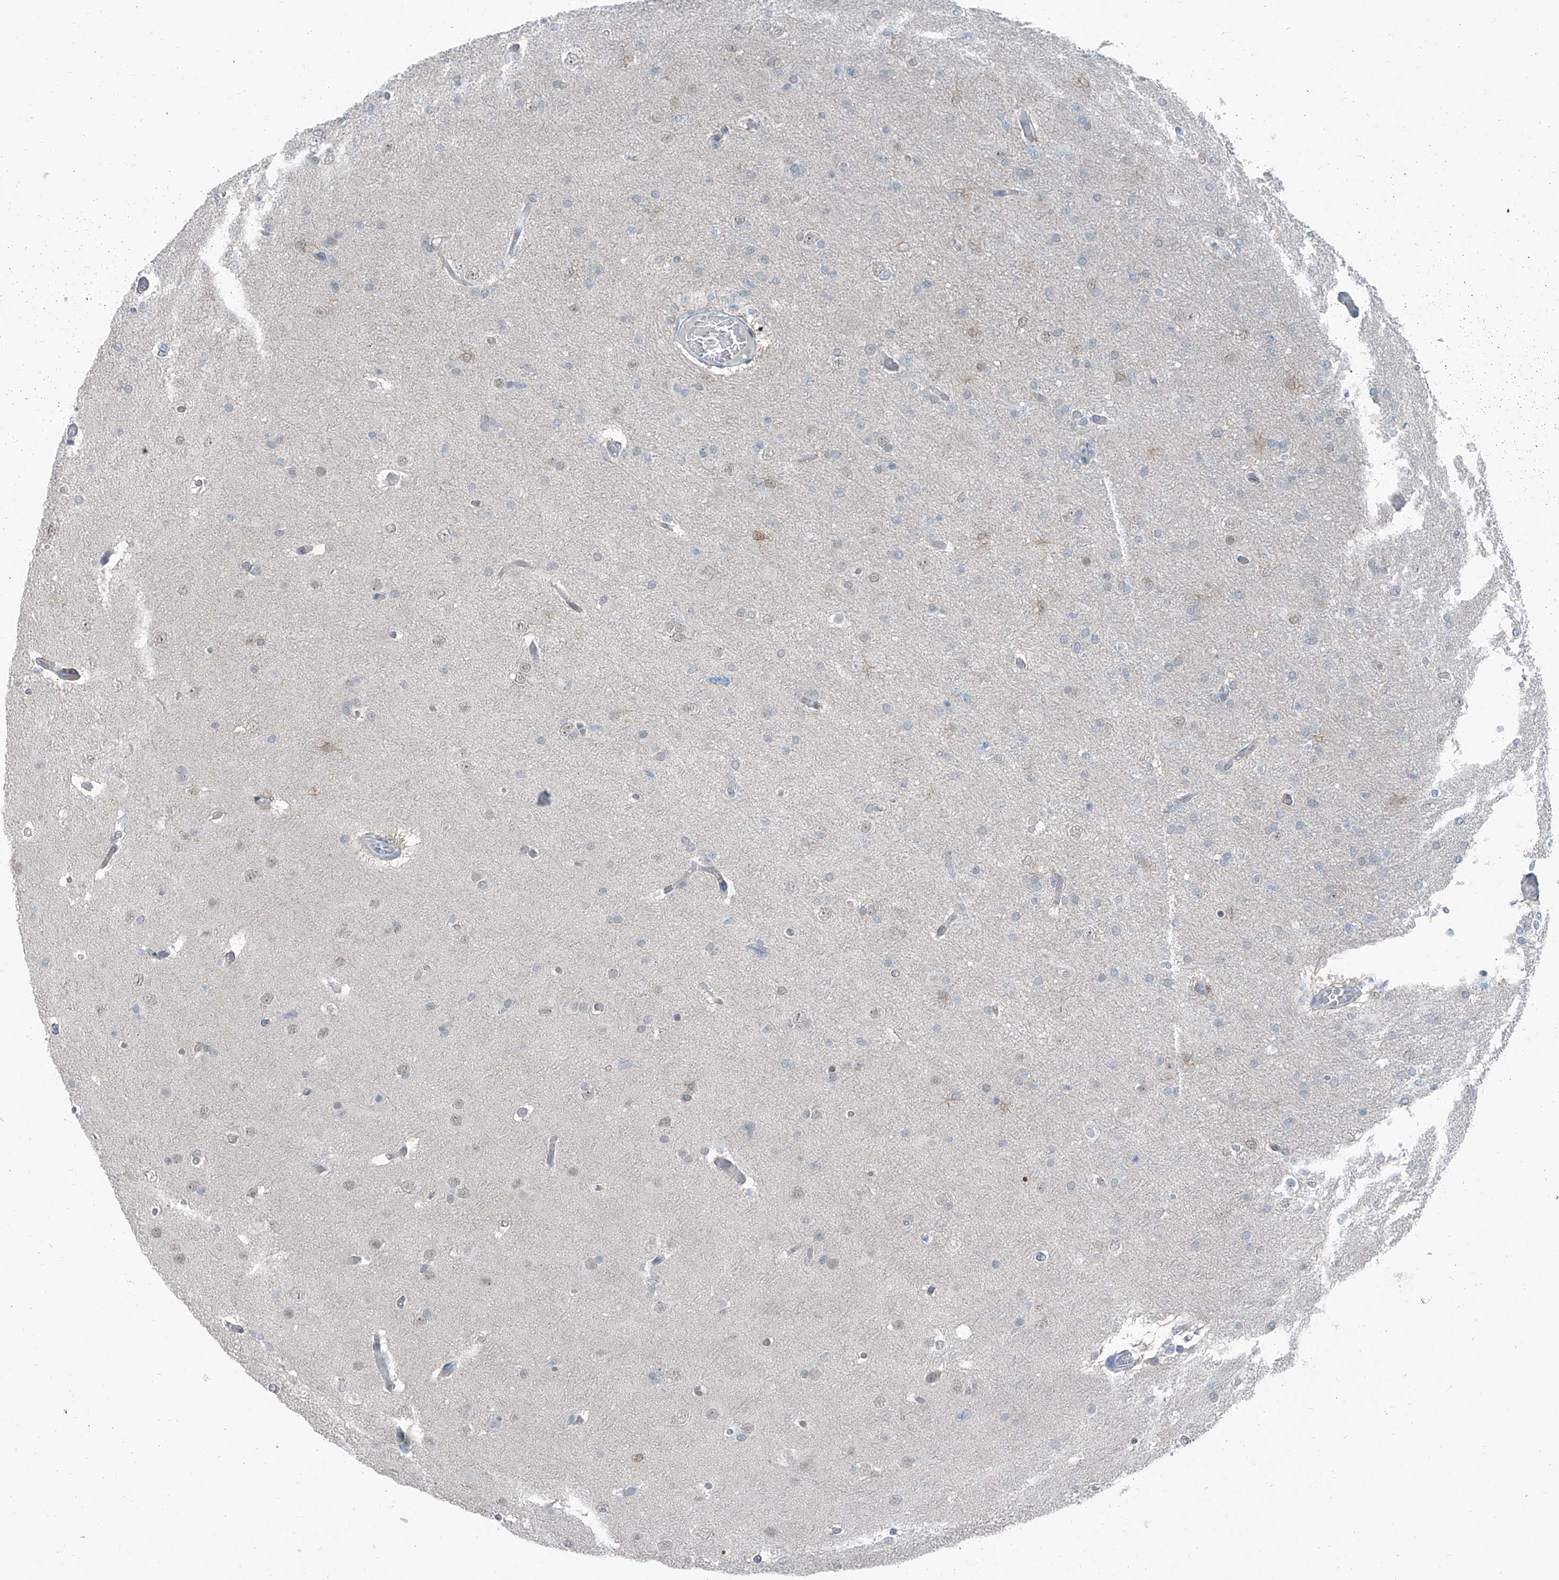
{"staining": {"intensity": "negative", "quantity": "none", "location": "none"}, "tissue": "glioma", "cell_type": "Tumor cells", "image_type": "cancer", "snomed": [{"axis": "morphology", "description": "Glioma, malignant, High grade"}, {"axis": "topography", "description": "Cerebral cortex"}], "caption": "Glioma was stained to show a protein in brown. There is no significant expression in tumor cells. (Brightfield microscopy of DAB IHC at high magnification).", "gene": "RGN", "patient": {"sex": "female", "age": 36}}